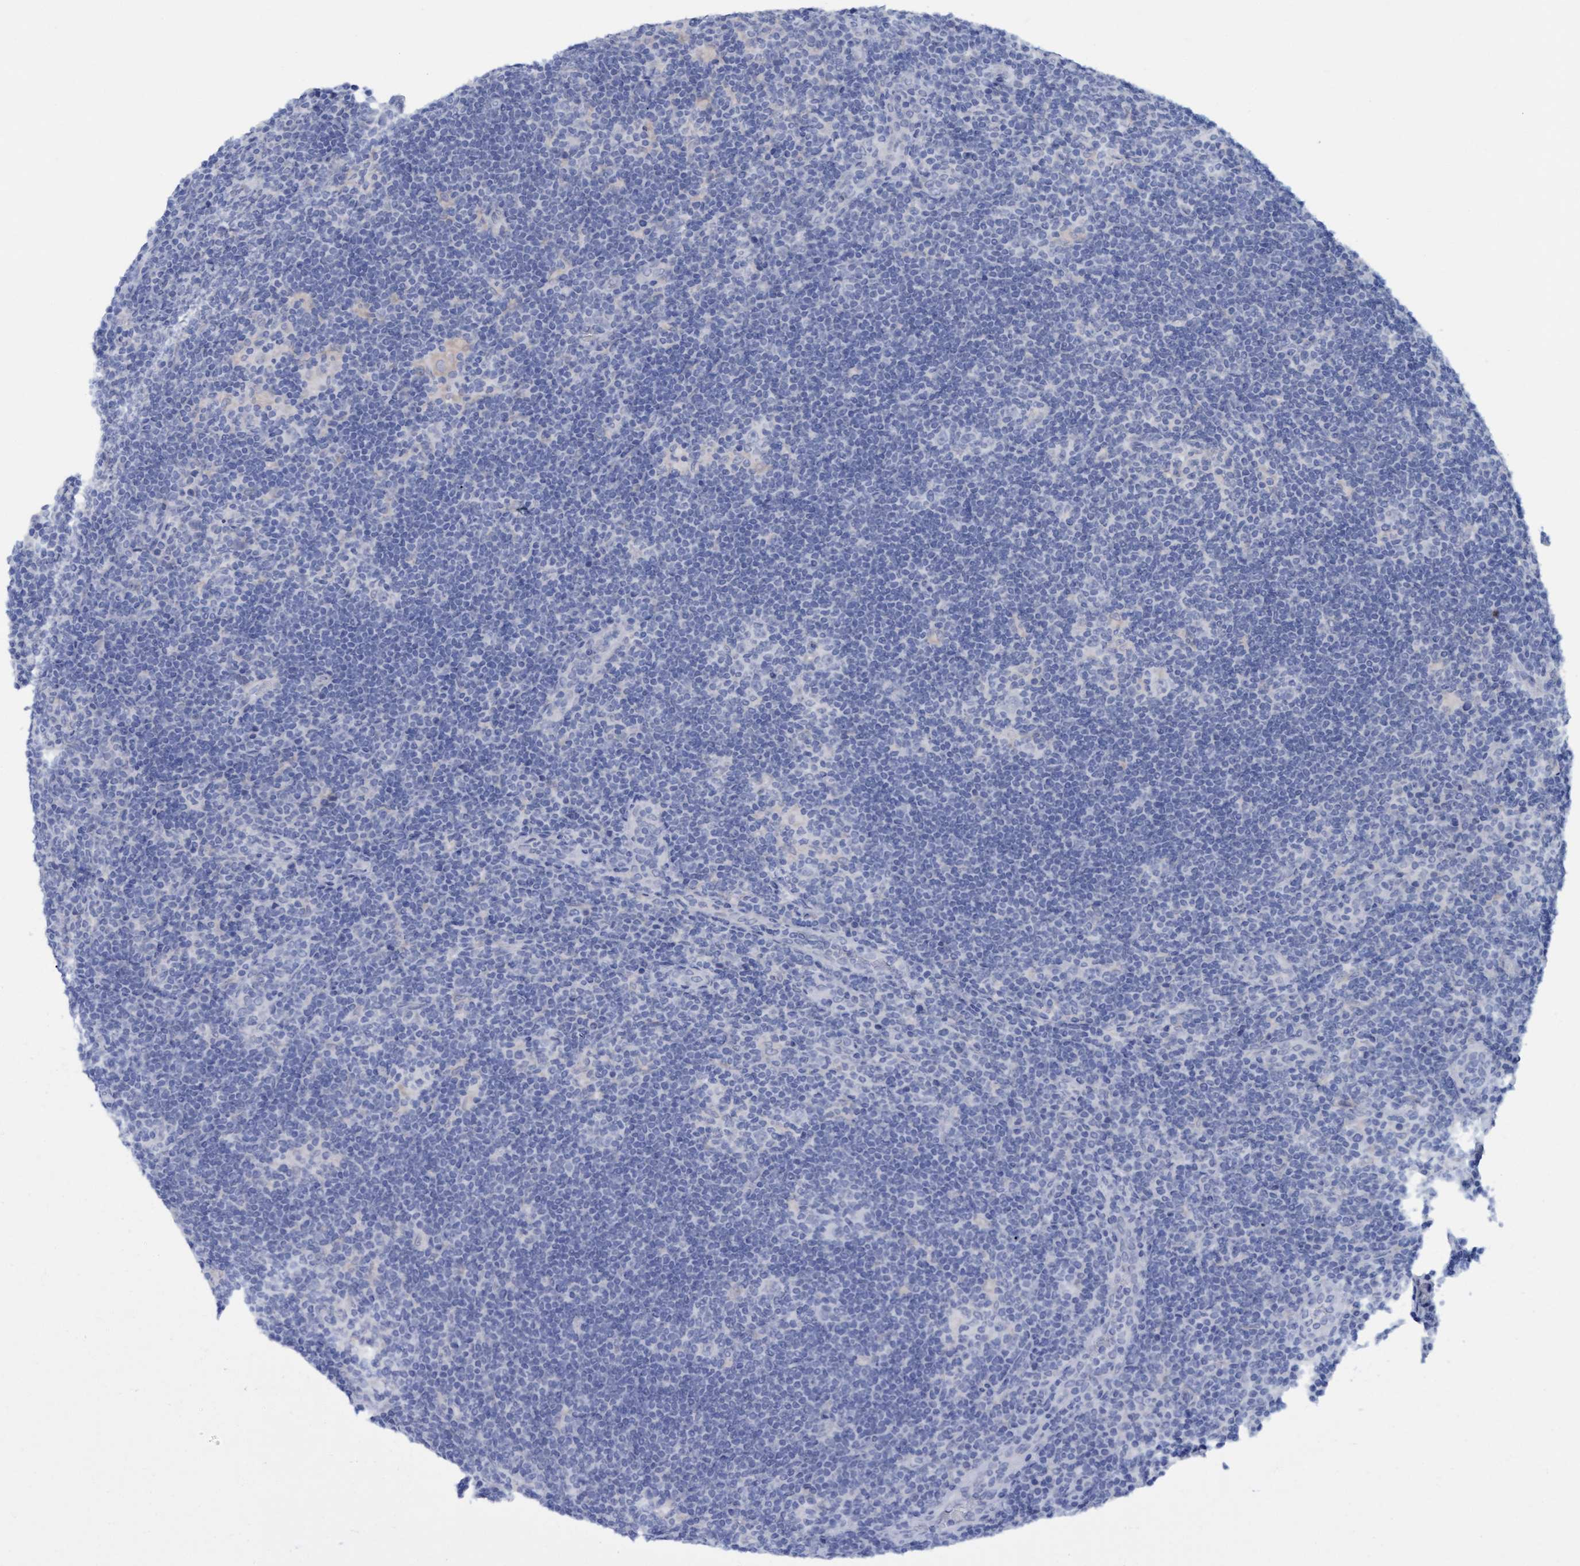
{"staining": {"intensity": "negative", "quantity": "none", "location": "none"}, "tissue": "lymphoma", "cell_type": "Tumor cells", "image_type": "cancer", "snomed": [{"axis": "morphology", "description": "Hodgkin's disease, NOS"}, {"axis": "topography", "description": "Lymph node"}], "caption": "An image of Hodgkin's disease stained for a protein shows no brown staining in tumor cells.", "gene": "SSTR3", "patient": {"sex": "female", "age": 57}}